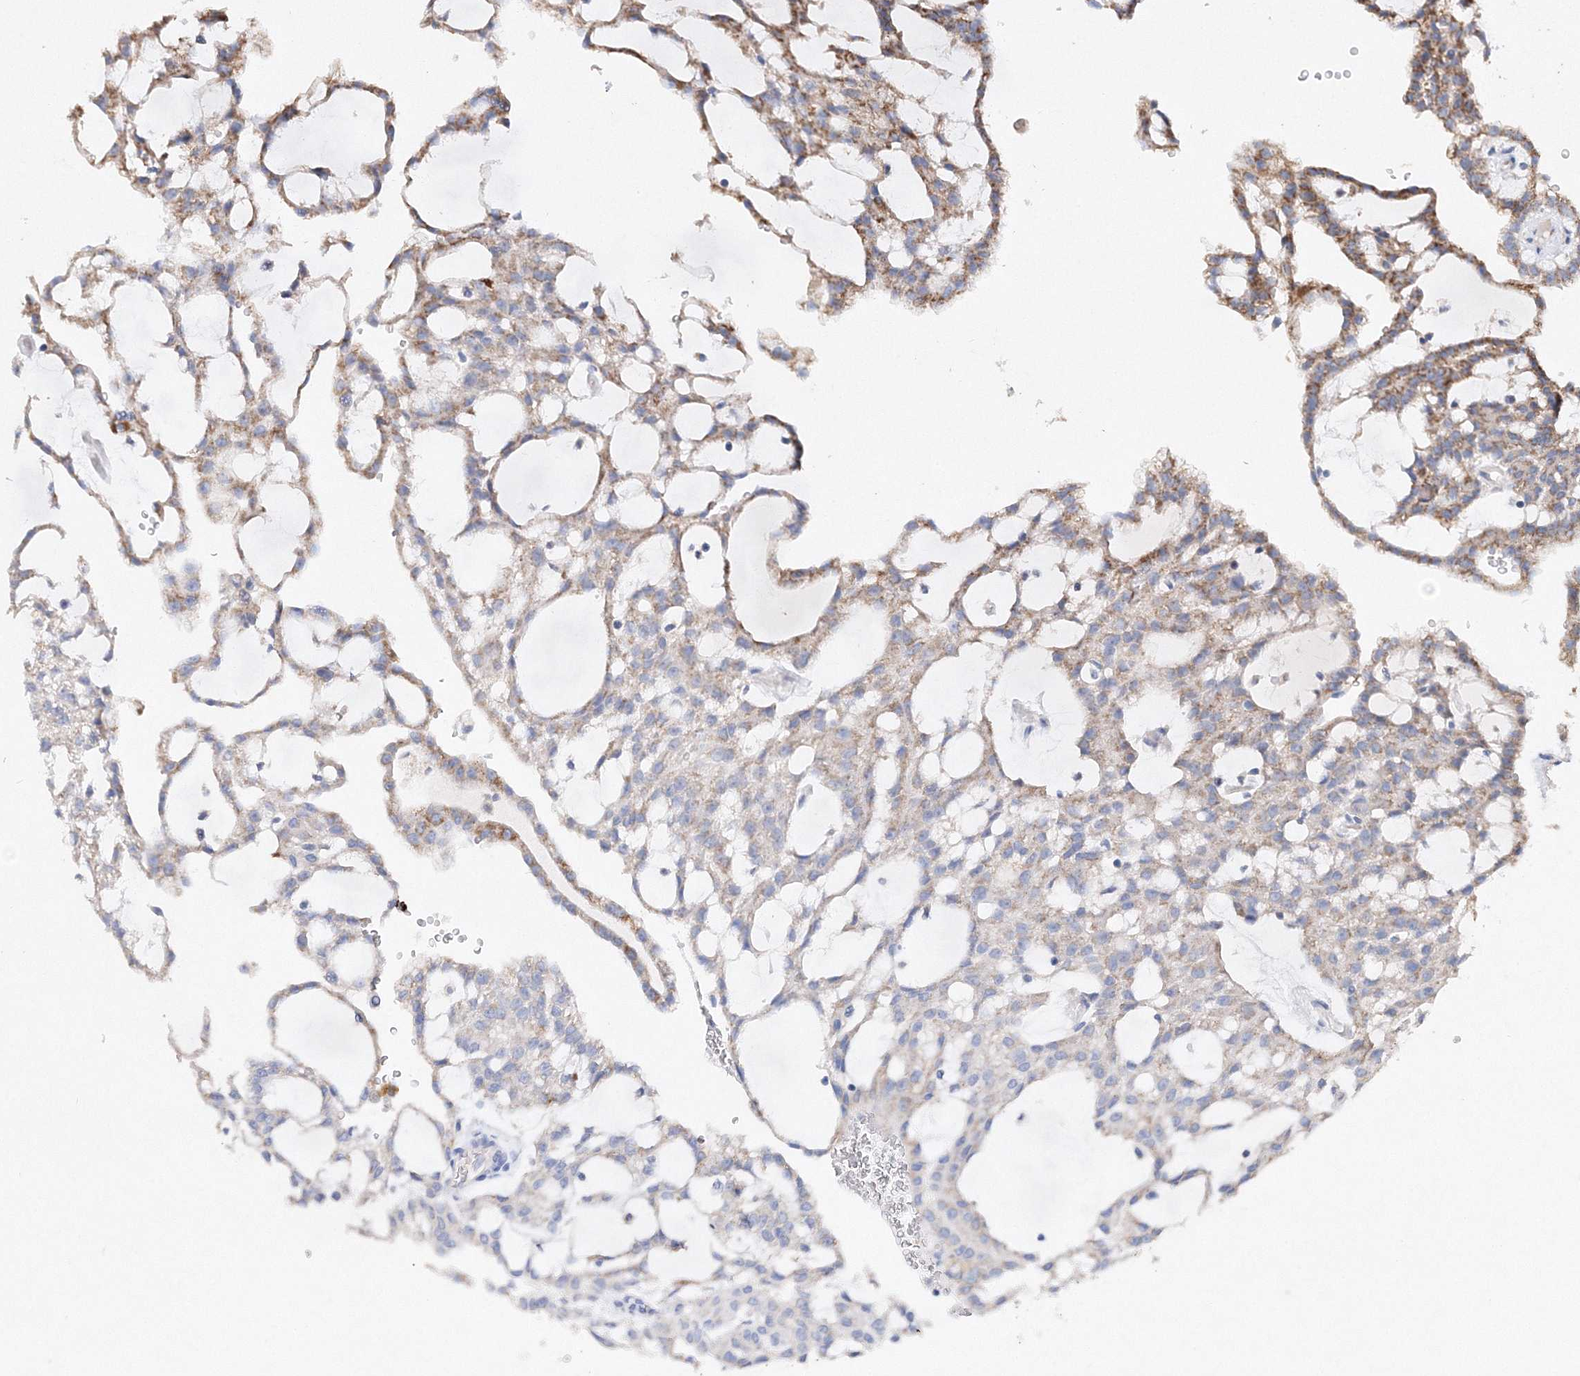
{"staining": {"intensity": "moderate", "quantity": "25%-75%", "location": "cytoplasmic/membranous"}, "tissue": "renal cancer", "cell_type": "Tumor cells", "image_type": "cancer", "snomed": [{"axis": "morphology", "description": "Adenocarcinoma, NOS"}, {"axis": "topography", "description": "Kidney"}], "caption": "Renal cancer (adenocarcinoma) tissue reveals moderate cytoplasmic/membranous positivity in approximately 25%-75% of tumor cells", "gene": "GLS", "patient": {"sex": "male", "age": 63}}